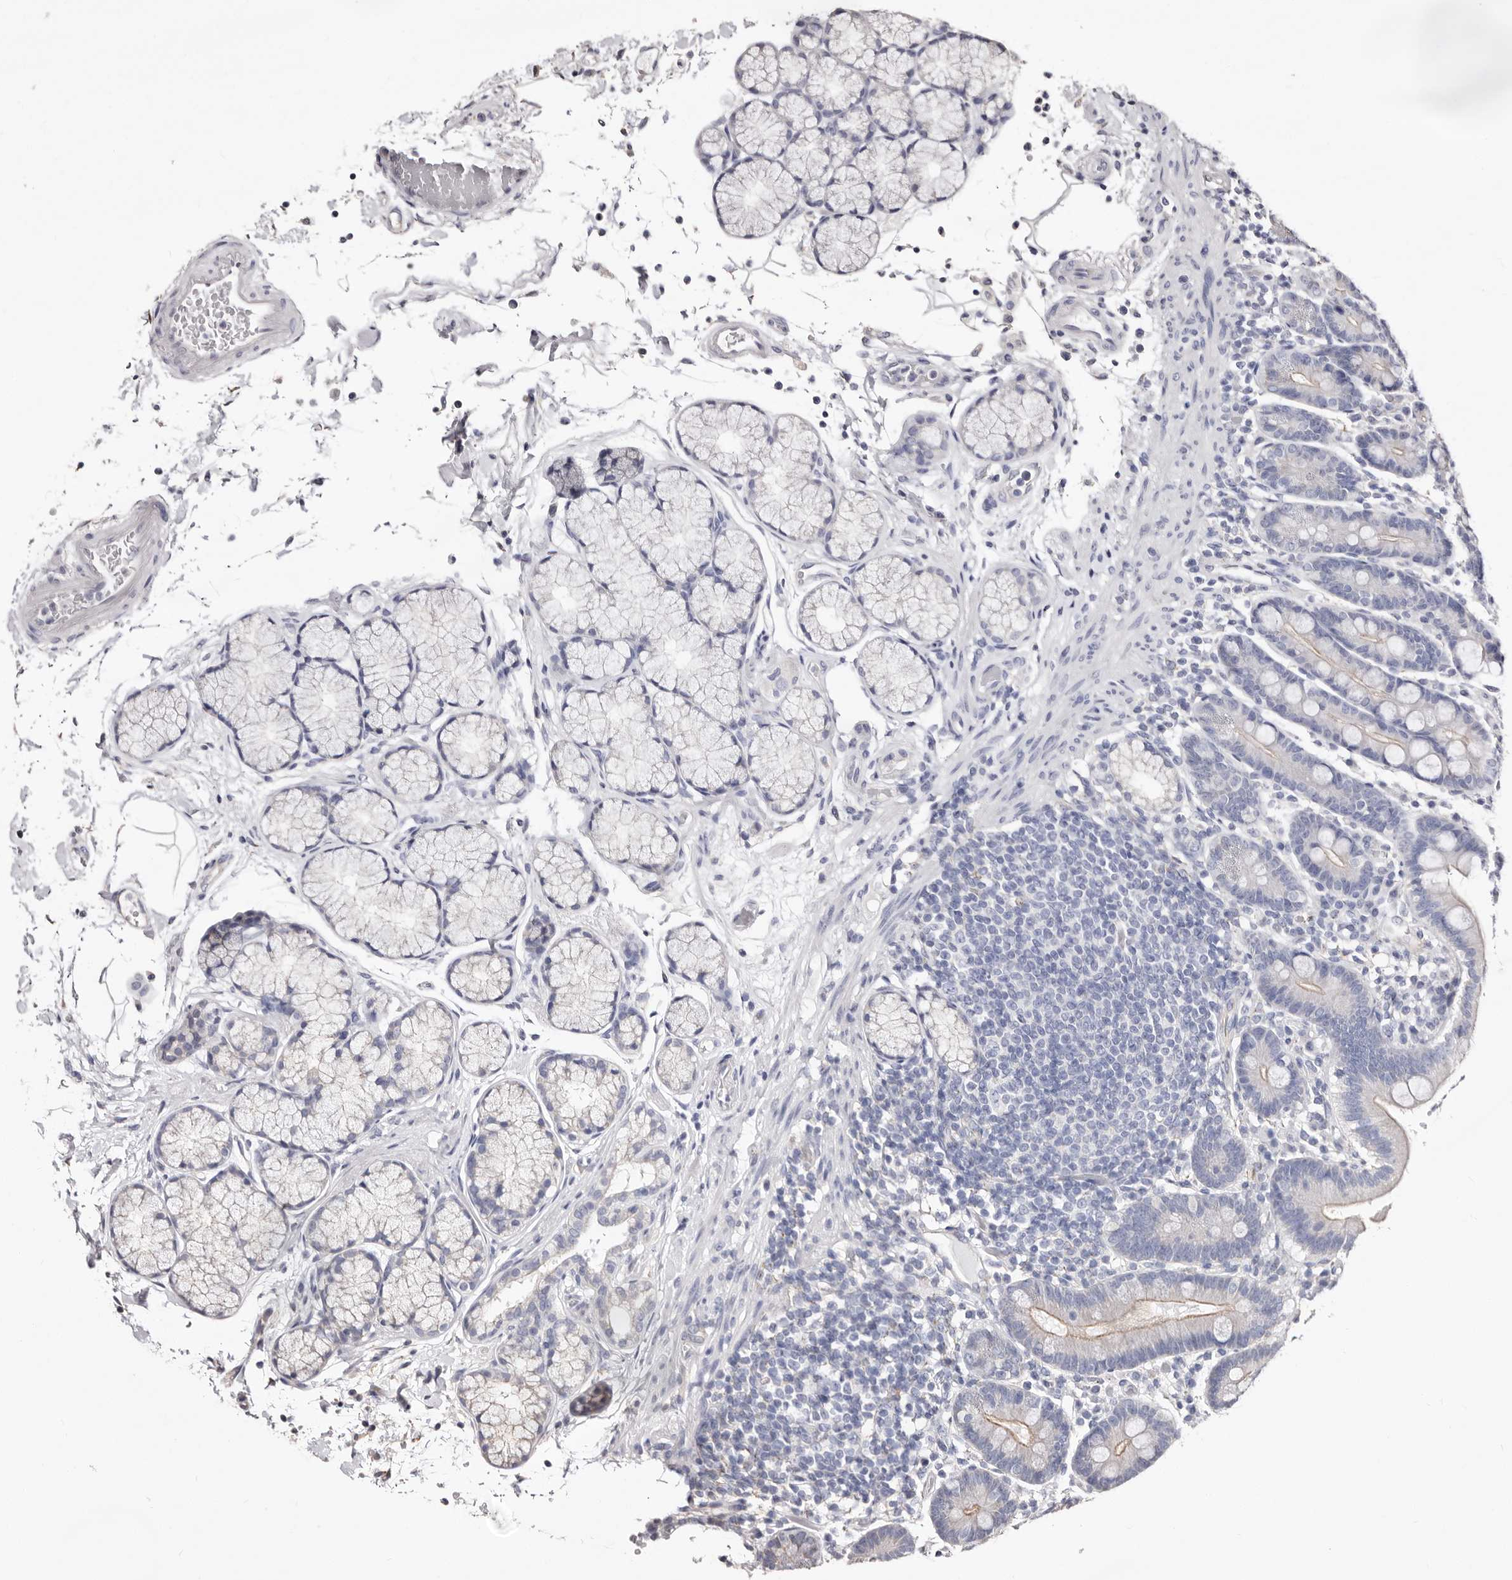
{"staining": {"intensity": "moderate", "quantity": "25%-75%", "location": "cytoplasmic/membranous"}, "tissue": "duodenum", "cell_type": "Glandular cells", "image_type": "normal", "snomed": [{"axis": "morphology", "description": "Normal tissue, NOS"}, {"axis": "topography", "description": "Small intestine, NOS"}], "caption": "Approximately 25%-75% of glandular cells in unremarkable duodenum demonstrate moderate cytoplasmic/membranous protein expression as visualized by brown immunohistochemical staining.", "gene": "LUZP1", "patient": {"sex": "female", "age": 71}}